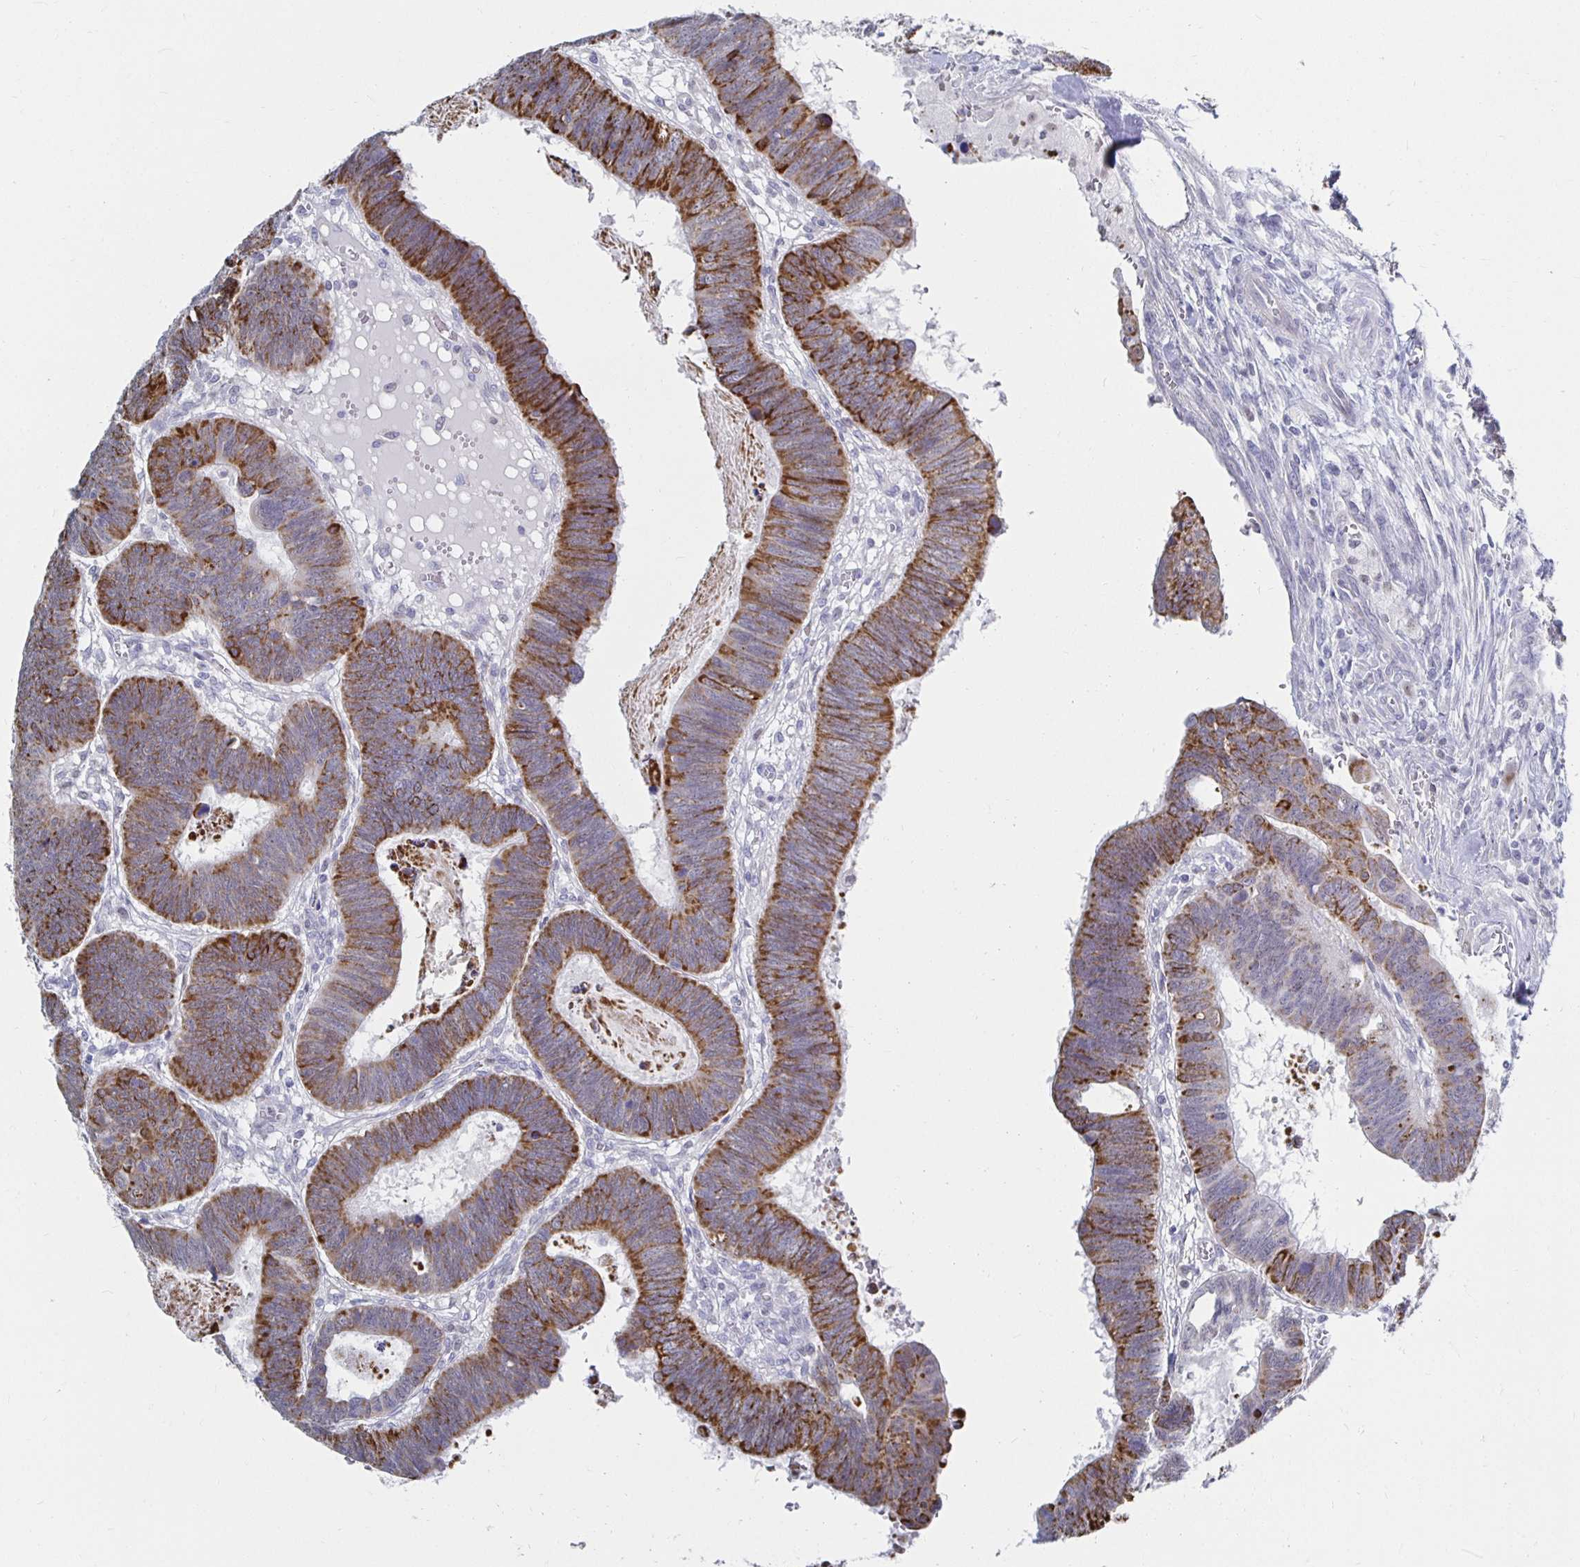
{"staining": {"intensity": "strong", "quantity": ">75%", "location": "cytoplasmic/membranous"}, "tissue": "colorectal cancer", "cell_type": "Tumor cells", "image_type": "cancer", "snomed": [{"axis": "morphology", "description": "Adenocarcinoma, NOS"}, {"axis": "topography", "description": "Colon"}], "caption": "A brown stain shows strong cytoplasmic/membranous positivity of a protein in colorectal cancer (adenocarcinoma) tumor cells.", "gene": "NOCT", "patient": {"sex": "male", "age": 62}}